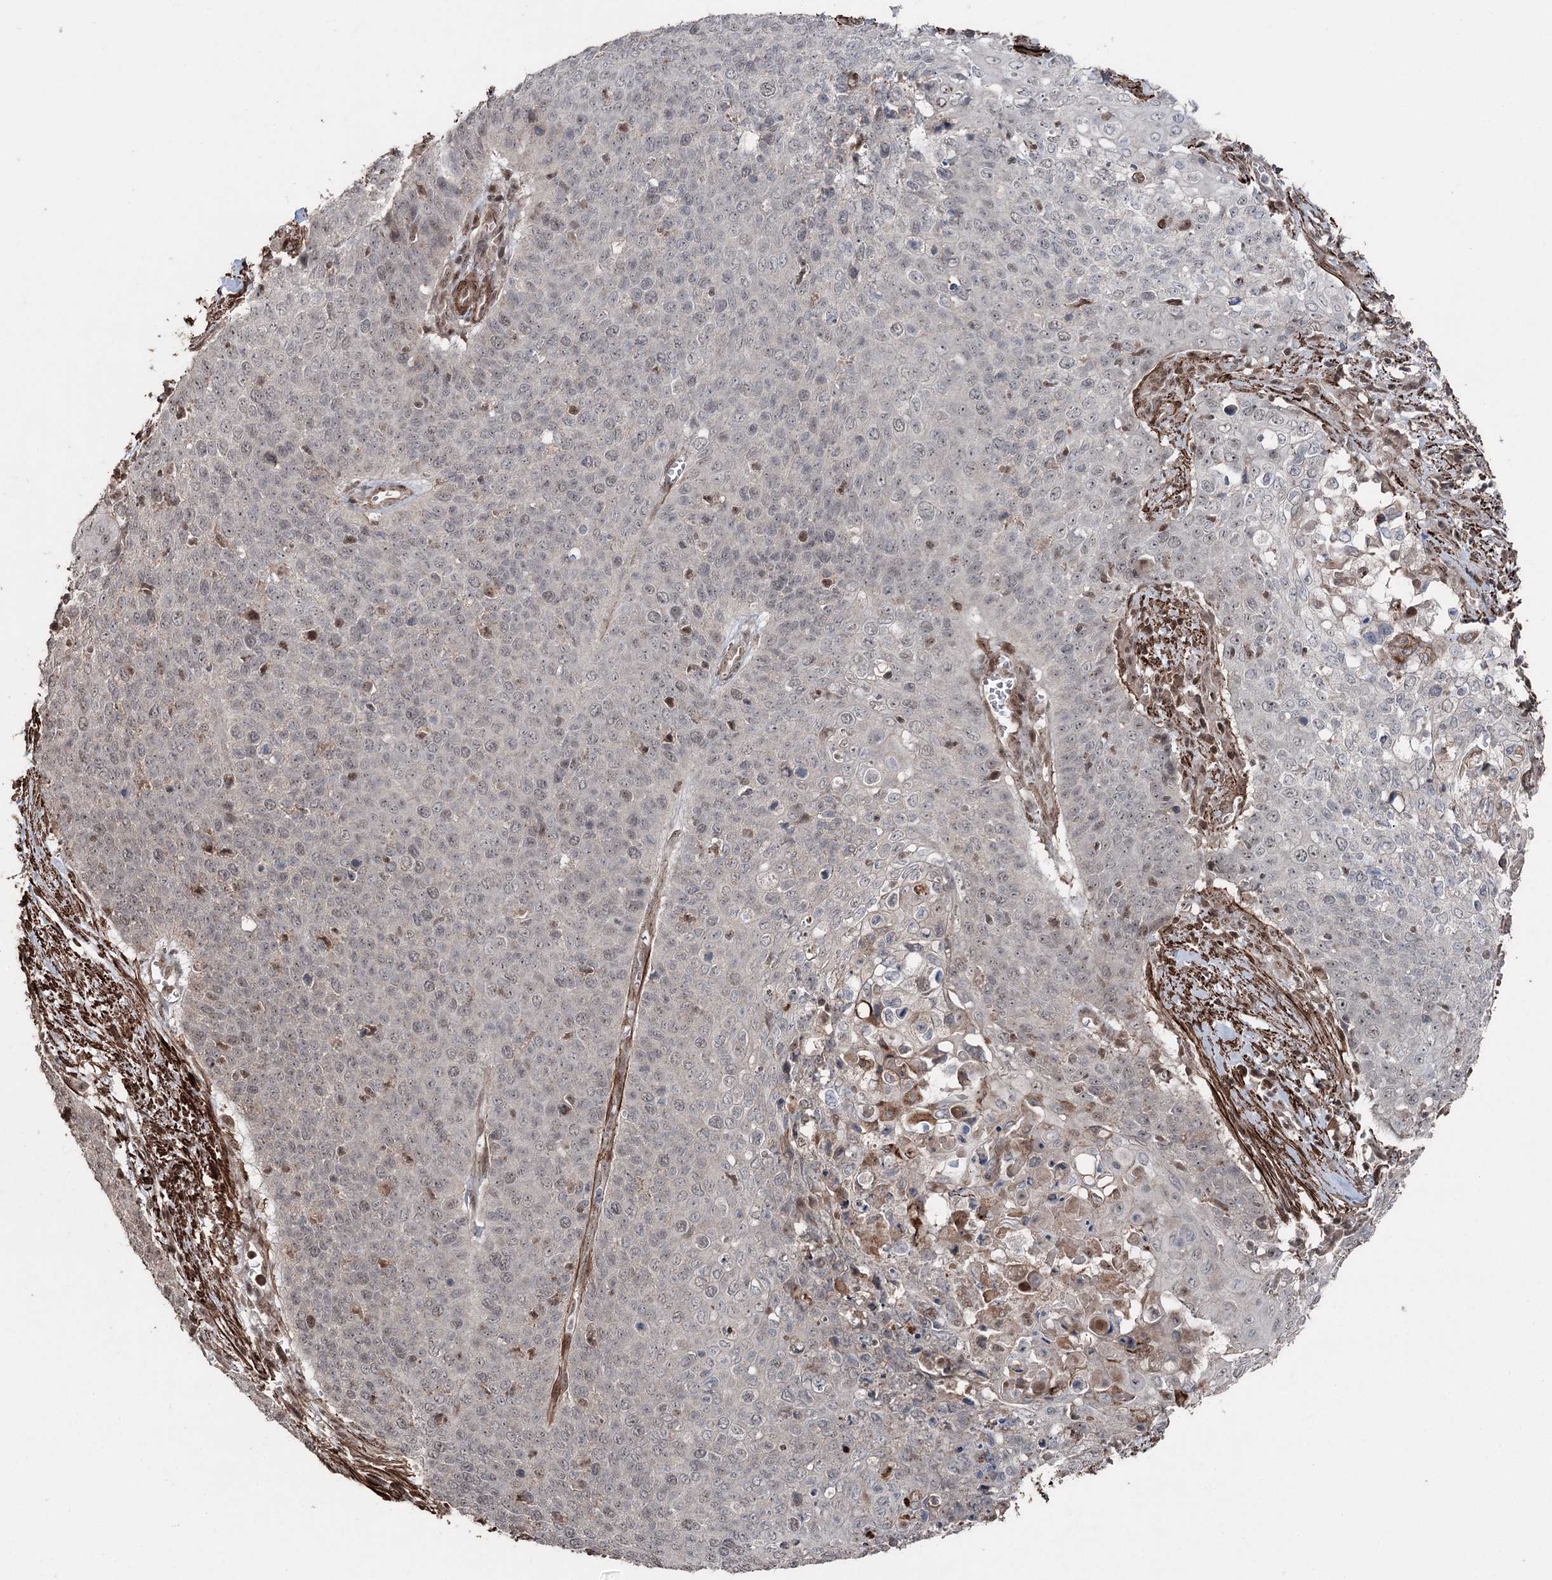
{"staining": {"intensity": "weak", "quantity": "<25%", "location": "nuclear"}, "tissue": "cervical cancer", "cell_type": "Tumor cells", "image_type": "cancer", "snomed": [{"axis": "morphology", "description": "Squamous cell carcinoma, NOS"}, {"axis": "topography", "description": "Cervix"}], "caption": "High magnification brightfield microscopy of squamous cell carcinoma (cervical) stained with DAB (3,3'-diaminobenzidine) (brown) and counterstained with hematoxylin (blue): tumor cells show no significant expression. (DAB immunohistochemistry (IHC) visualized using brightfield microscopy, high magnification).", "gene": "CCDC82", "patient": {"sex": "female", "age": 39}}